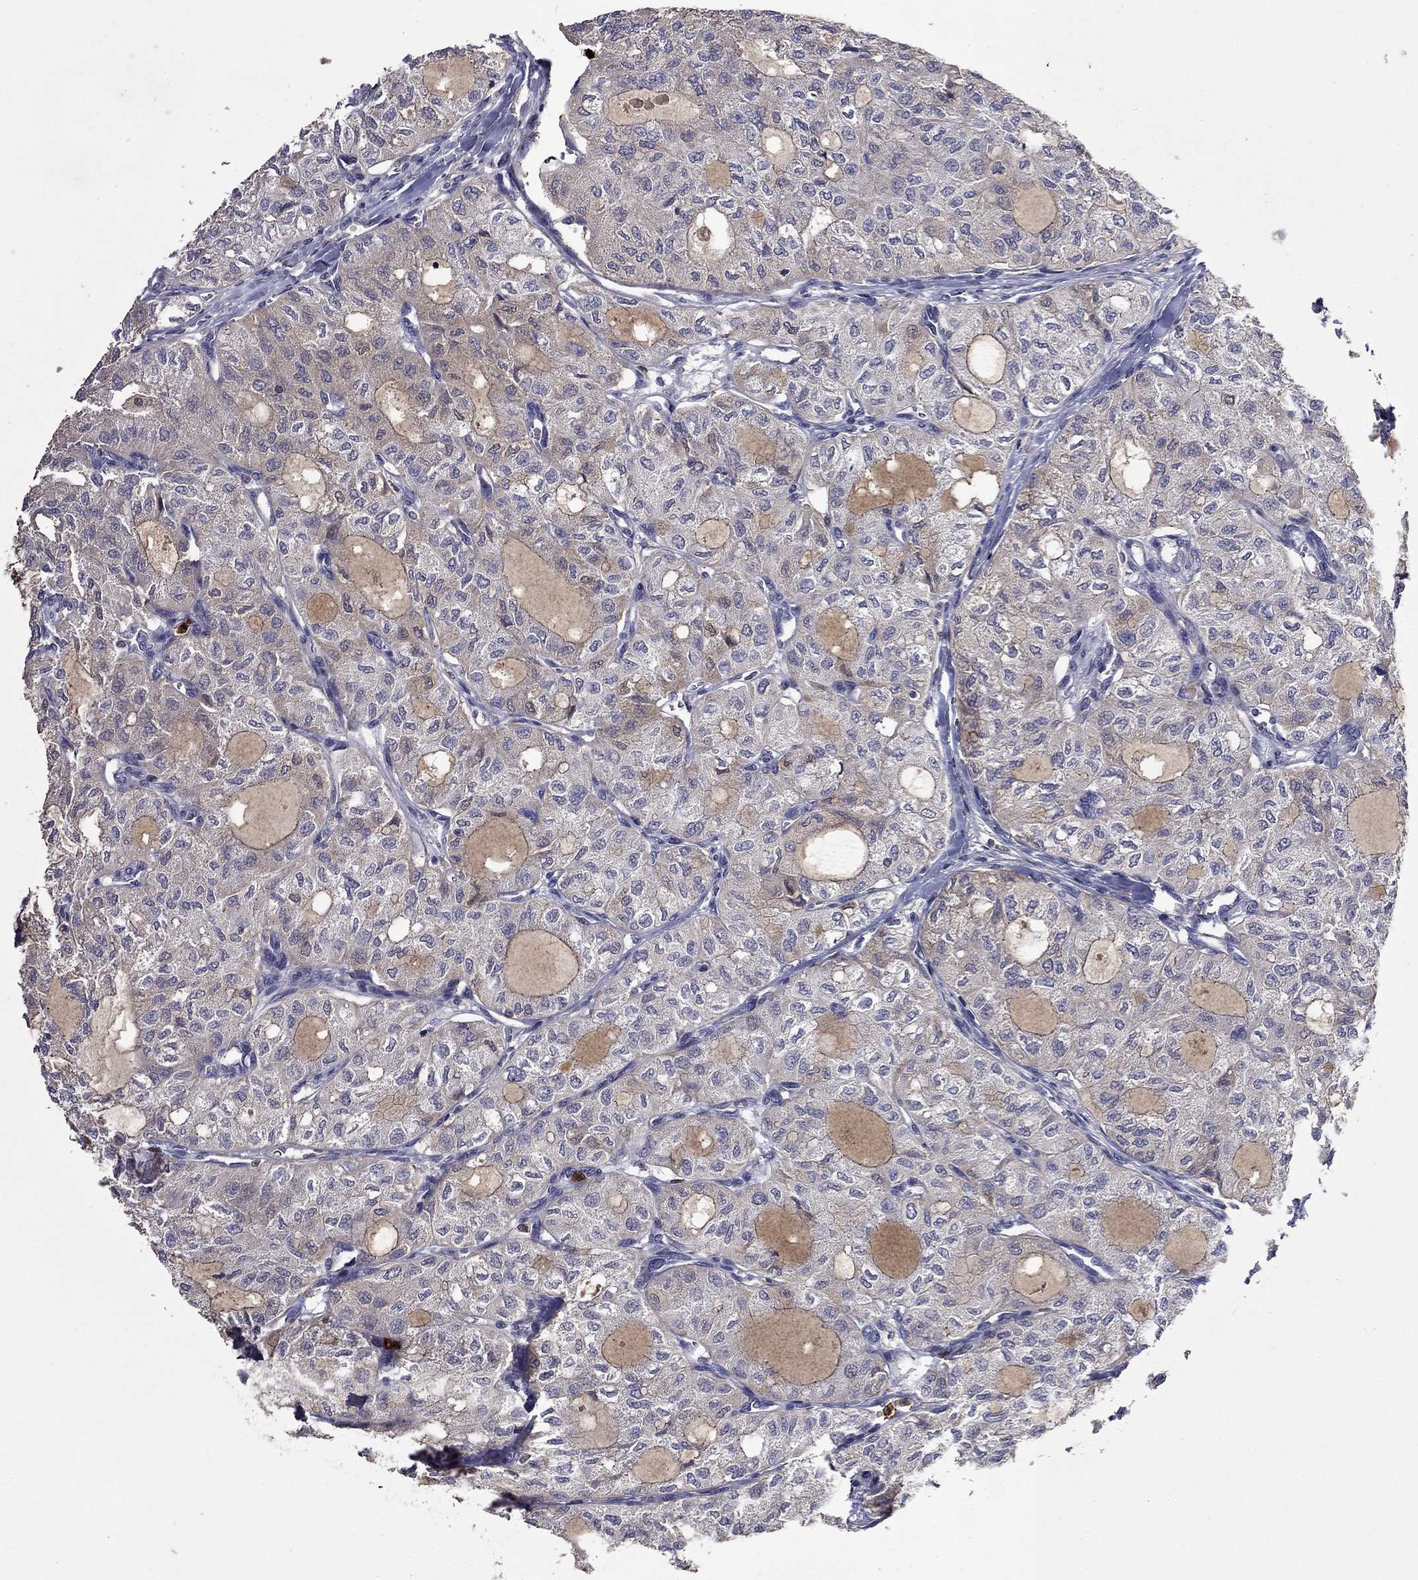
{"staining": {"intensity": "negative", "quantity": "none", "location": "none"}, "tissue": "thyroid cancer", "cell_type": "Tumor cells", "image_type": "cancer", "snomed": [{"axis": "morphology", "description": "Follicular adenoma carcinoma, NOS"}, {"axis": "topography", "description": "Thyroid gland"}], "caption": "Immunohistochemistry of thyroid cancer displays no staining in tumor cells.", "gene": "SATB1", "patient": {"sex": "male", "age": 75}}